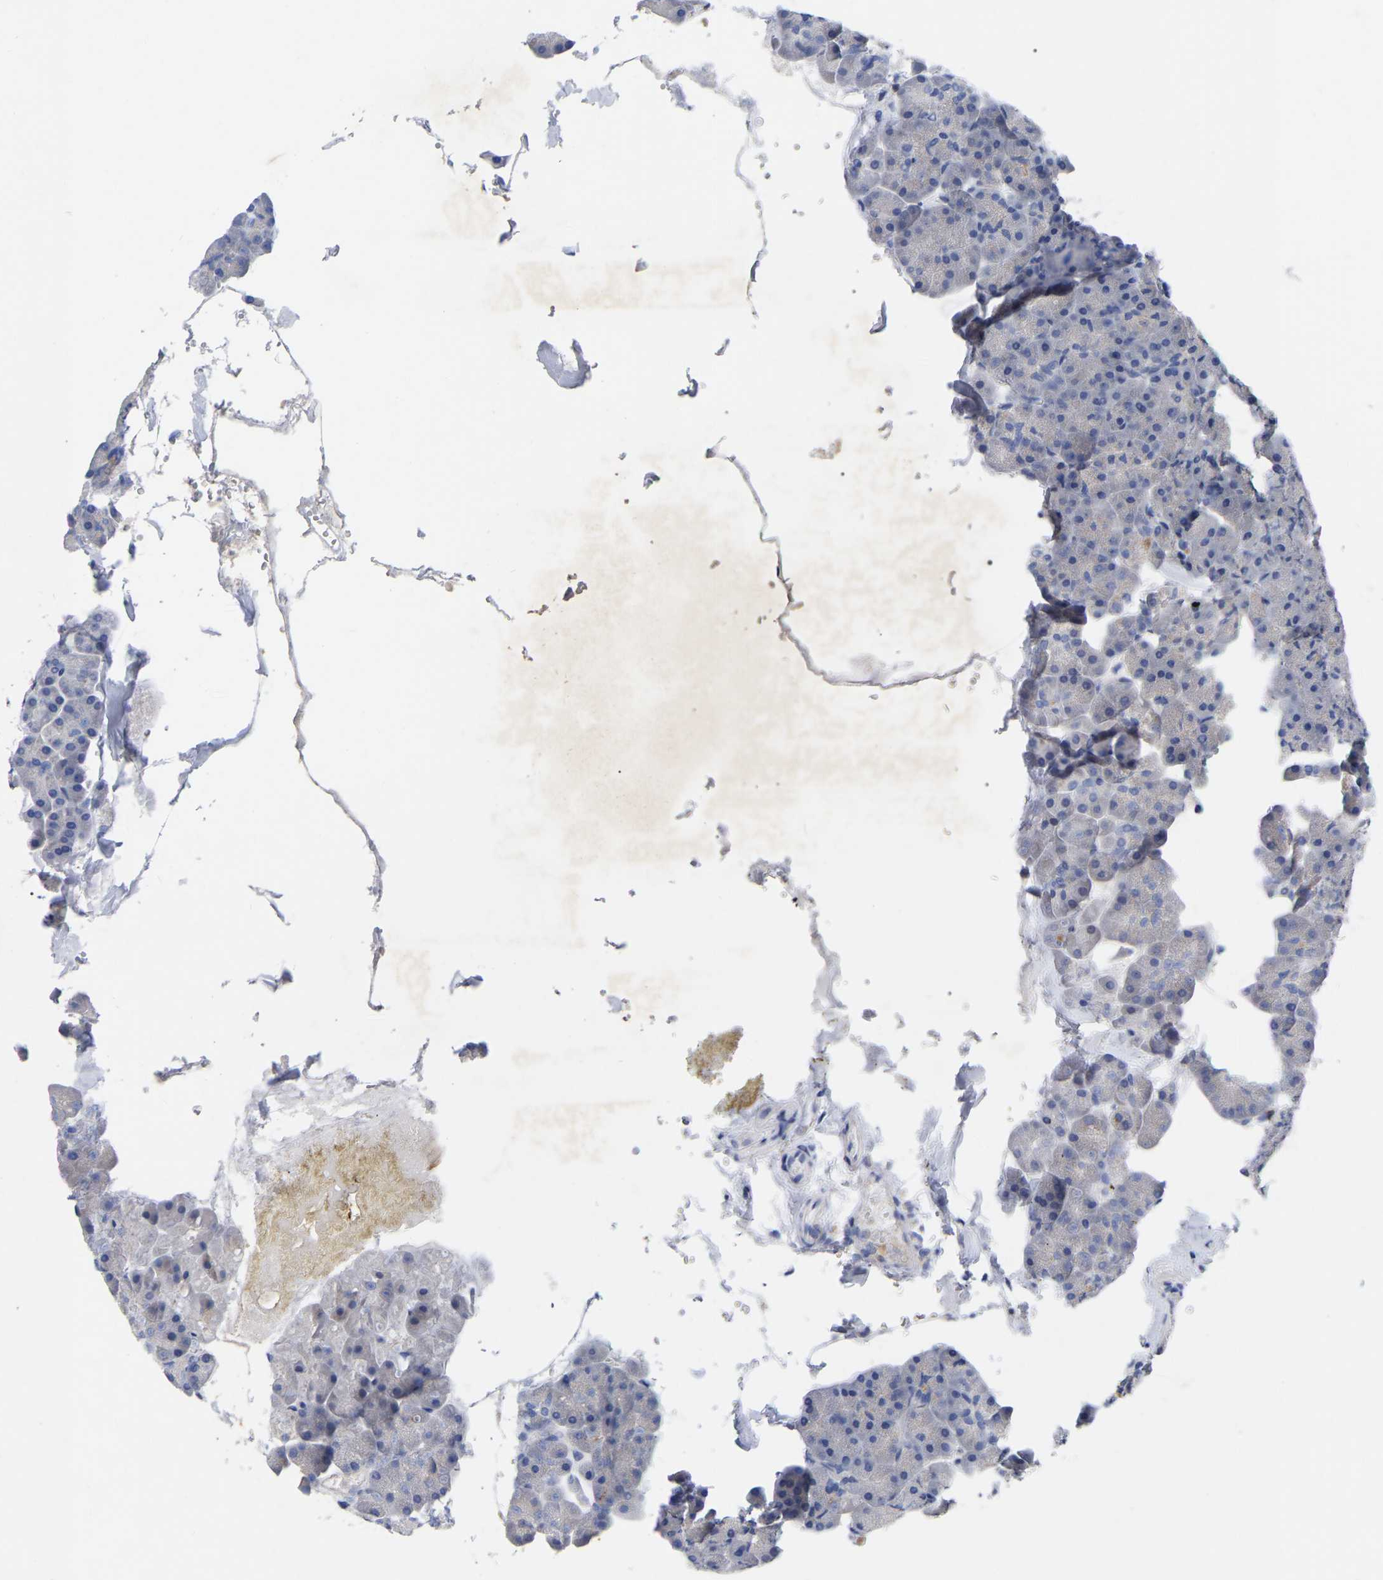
{"staining": {"intensity": "negative", "quantity": "none", "location": "none"}, "tissue": "pancreas", "cell_type": "Exocrine glandular cells", "image_type": "normal", "snomed": [{"axis": "morphology", "description": "Normal tissue, NOS"}, {"axis": "topography", "description": "Pancreas"}], "caption": "IHC of normal pancreas shows no staining in exocrine glandular cells.", "gene": "PTPN7", "patient": {"sex": "male", "age": 35}}